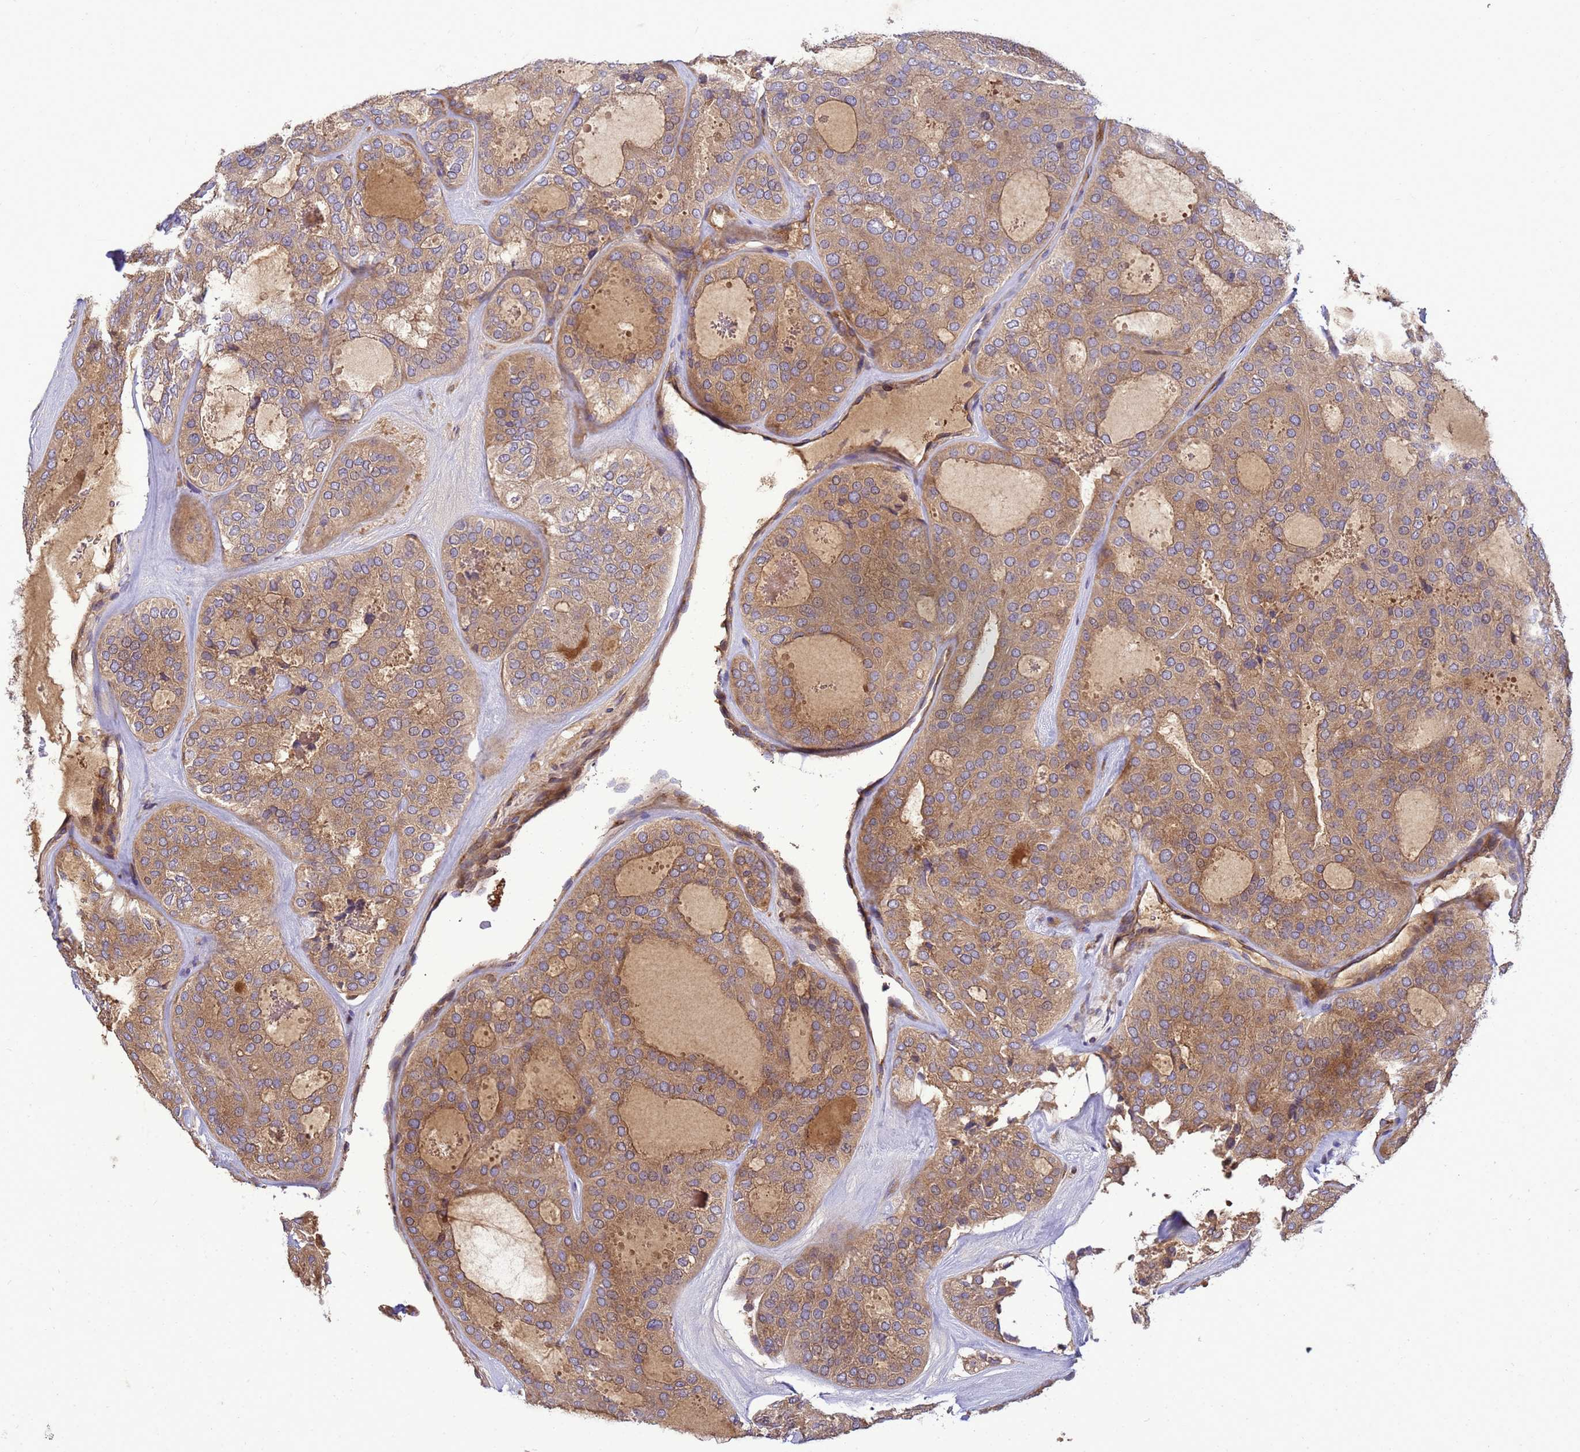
{"staining": {"intensity": "moderate", "quantity": ">75%", "location": "cytoplasmic/membranous"}, "tissue": "thyroid cancer", "cell_type": "Tumor cells", "image_type": "cancer", "snomed": [{"axis": "morphology", "description": "Follicular adenoma carcinoma, NOS"}, {"axis": "topography", "description": "Thyroid gland"}], "caption": "Moderate cytoplasmic/membranous positivity is present in approximately >75% of tumor cells in thyroid cancer.", "gene": "BECN1", "patient": {"sex": "male", "age": 75}}